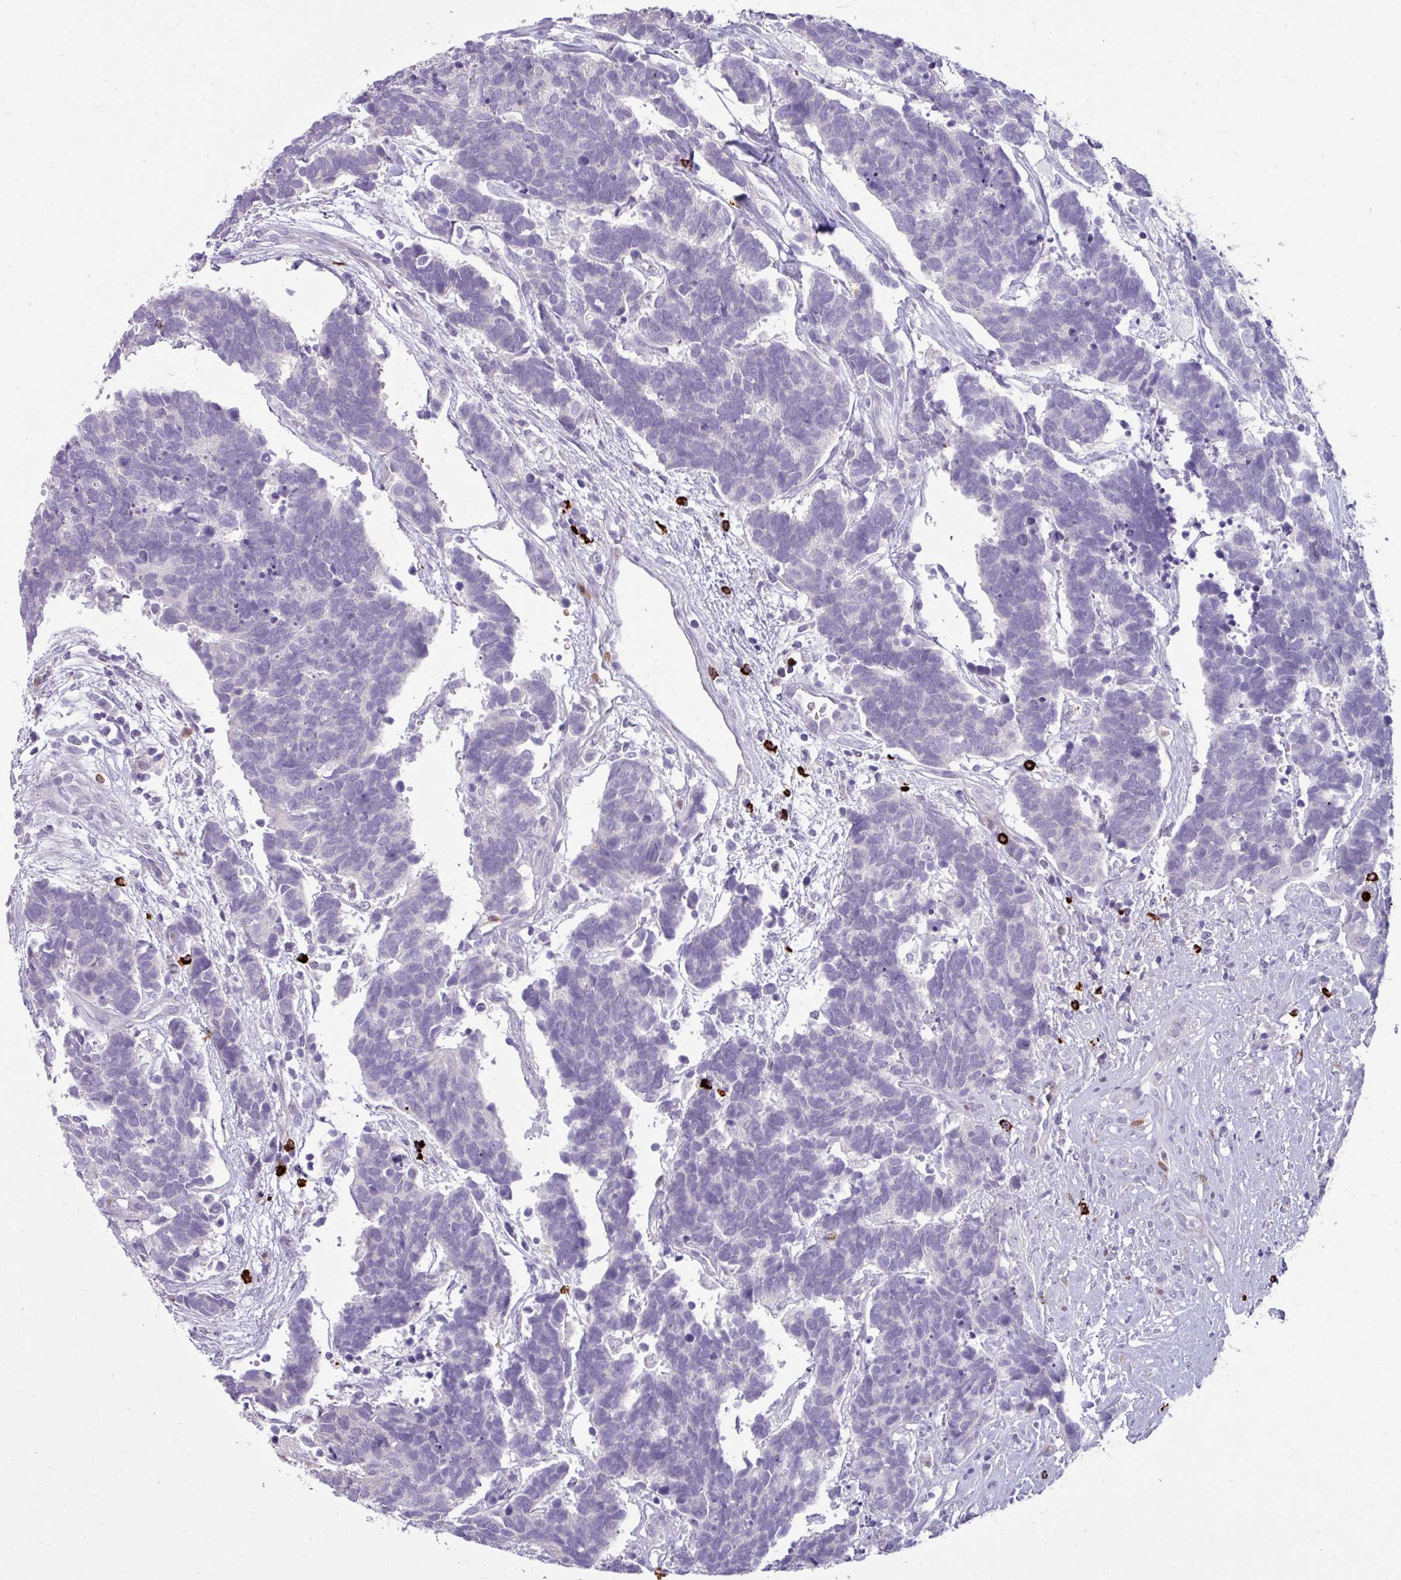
{"staining": {"intensity": "negative", "quantity": "none", "location": "none"}, "tissue": "carcinoid", "cell_type": "Tumor cells", "image_type": "cancer", "snomed": [{"axis": "morphology", "description": "Carcinoma, NOS"}, {"axis": "morphology", "description": "Carcinoid, malignant, NOS"}, {"axis": "topography", "description": "Urinary bladder"}], "caption": "This is a image of immunohistochemistry staining of carcinoid, which shows no expression in tumor cells. (DAB (3,3'-diaminobenzidine) IHC with hematoxylin counter stain).", "gene": "TRIM39", "patient": {"sex": "male", "age": 57}}